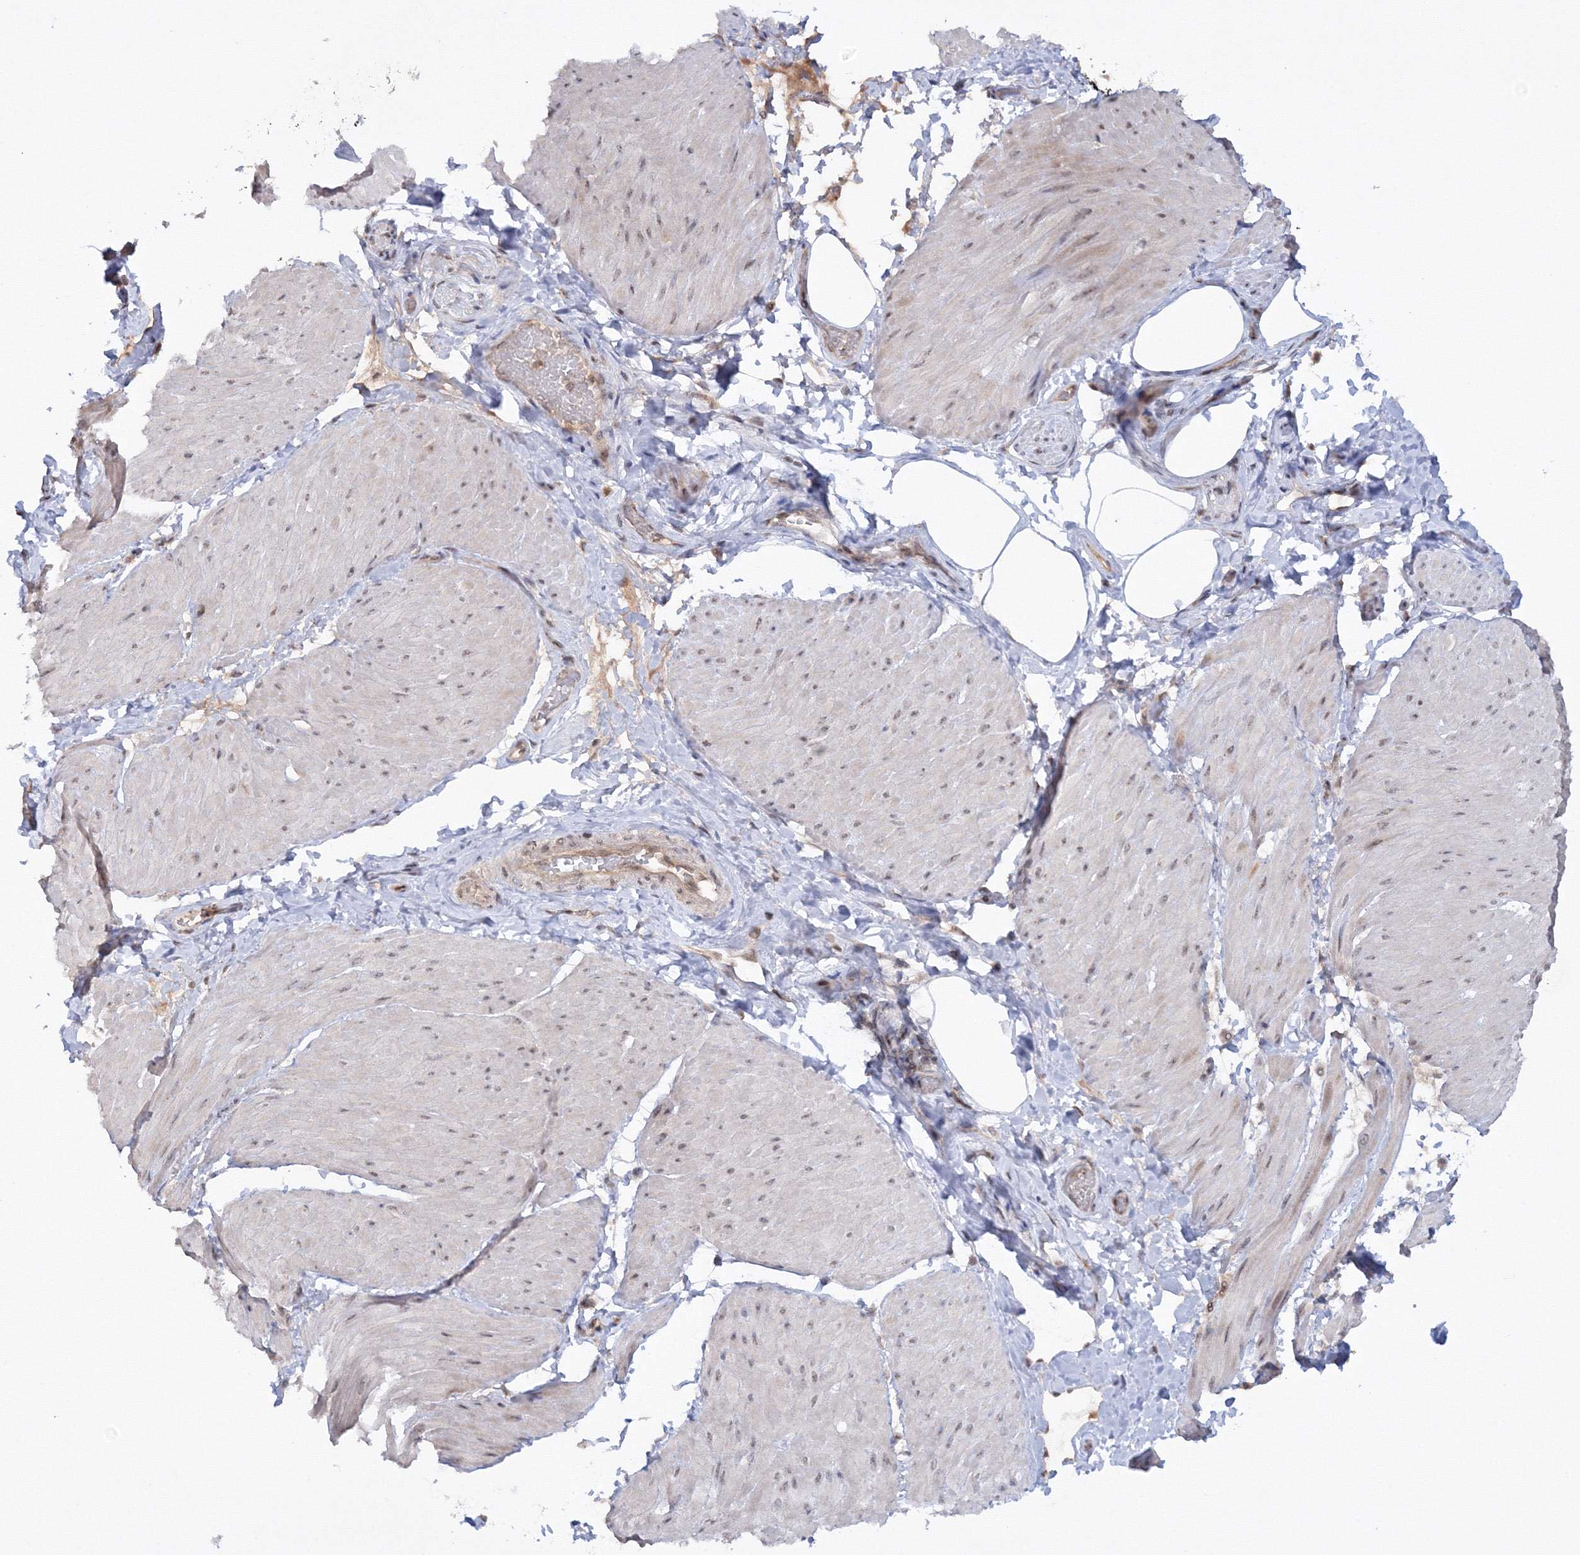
{"staining": {"intensity": "moderate", "quantity": "25%-75%", "location": "cytoplasmic/membranous,nuclear"}, "tissue": "smooth muscle", "cell_type": "Smooth muscle cells", "image_type": "normal", "snomed": [{"axis": "morphology", "description": "Urothelial carcinoma, High grade"}, {"axis": "topography", "description": "Urinary bladder"}], "caption": "A brown stain labels moderate cytoplasmic/membranous,nuclear positivity of a protein in smooth muscle cells of unremarkable smooth muscle.", "gene": "ZFAND6", "patient": {"sex": "male", "age": 46}}